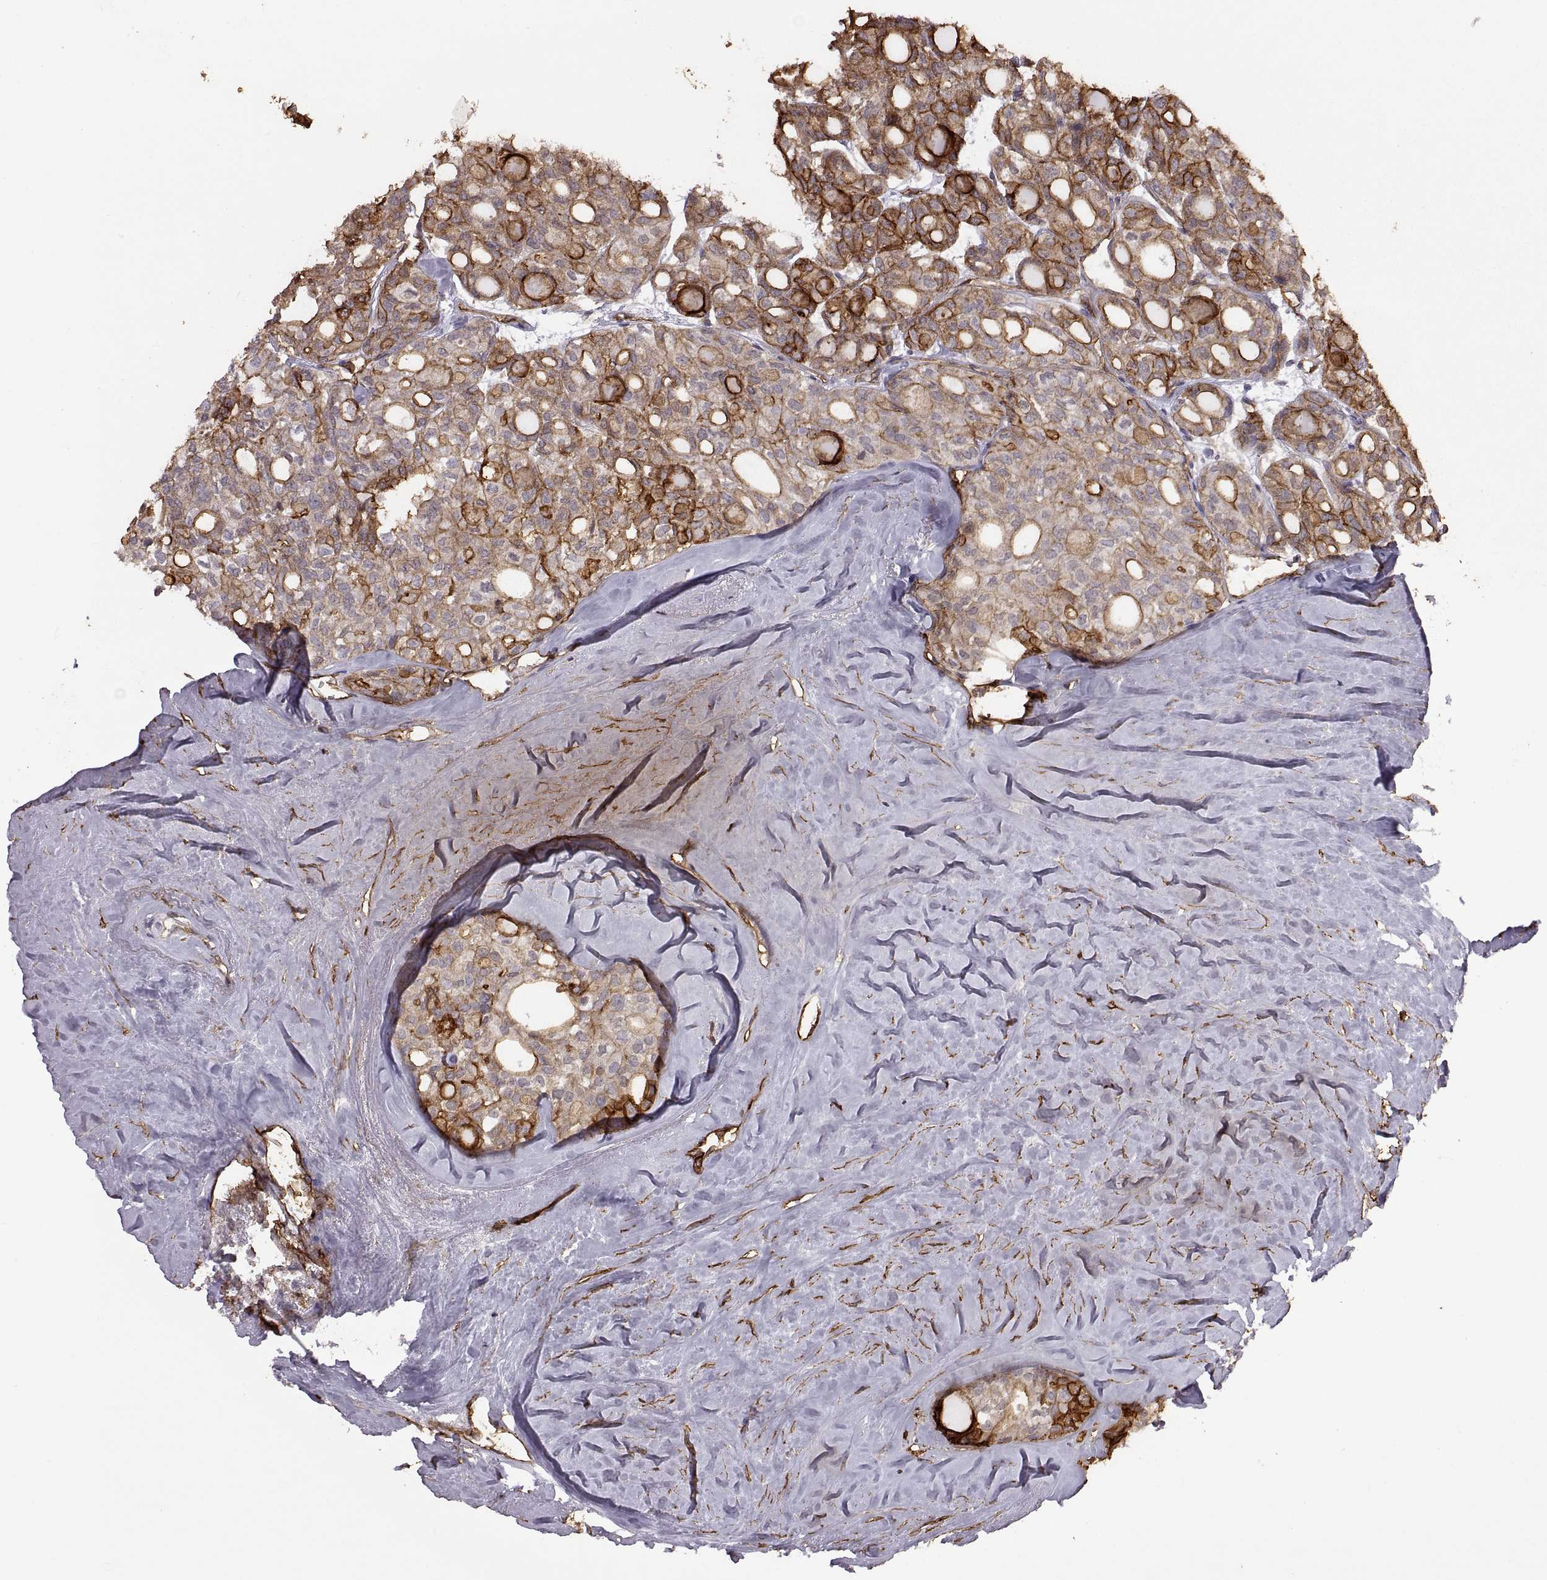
{"staining": {"intensity": "strong", "quantity": "<25%", "location": "cytoplasmic/membranous"}, "tissue": "thyroid cancer", "cell_type": "Tumor cells", "image_type": "cancer", "snomed": [{"axis": "morphology", "description": "Follicular adenoma carcinoma, NOS"}, {"axis": "topography", "description": "Thyroid gland"}], "caption": "Immunohistochemistry (IHC) staining of thyroid cancer, which displays medium levels of strong cytoplasmic/membranous positivity in about <25% of tumor cells indicating strong cytoplasmic/membranous protein positivity. The staining was performed using DAB (3,3'-diaminobenzidine) (brown) for protein detection and nuclei were counterstained in hematoxylin (blue).", "gene": "S100A10", "patient": {"sex": "male", "age": 75}}